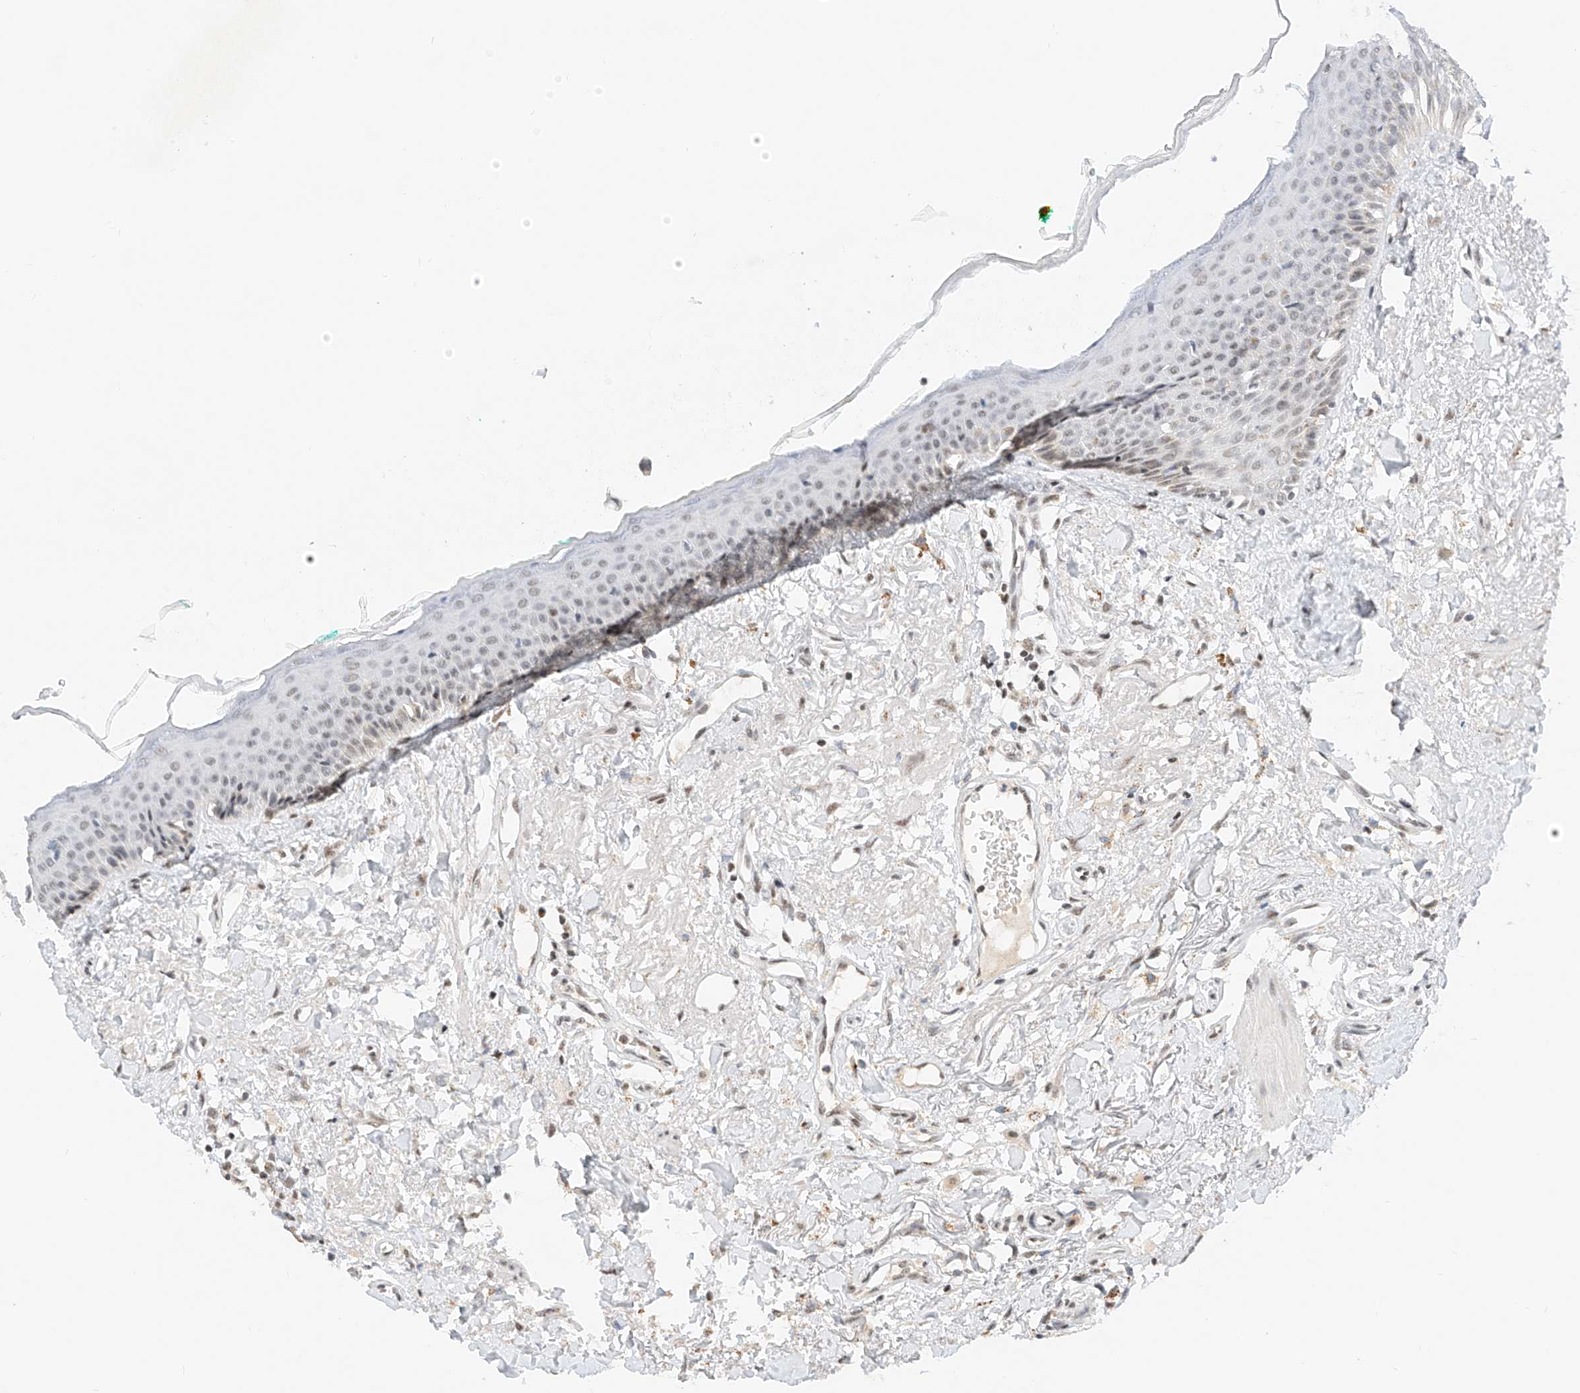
{"staining": {"intensity": "moderate", "quantity": "25%-75%", "location": "nuclear"}, "tissue": "oral mucosa", "cell_type": "Squamous epithelial cells", "image_type": "normal", "snomed": [{"axis": "morphology", "description": "Normal tissue, NOS"}, {"axis": "topography", "description": "Oral tissue"}], "caption": "Protein expression analysis of normal oral mucosa shows moderate nuclear staining in approximately 25%-75% of squamous epithelial cells. (Brightfield microscopy of DAB IHC at high magnification).", "gene": "NRF1", "patient": {"sex": "female", "age": 70}}